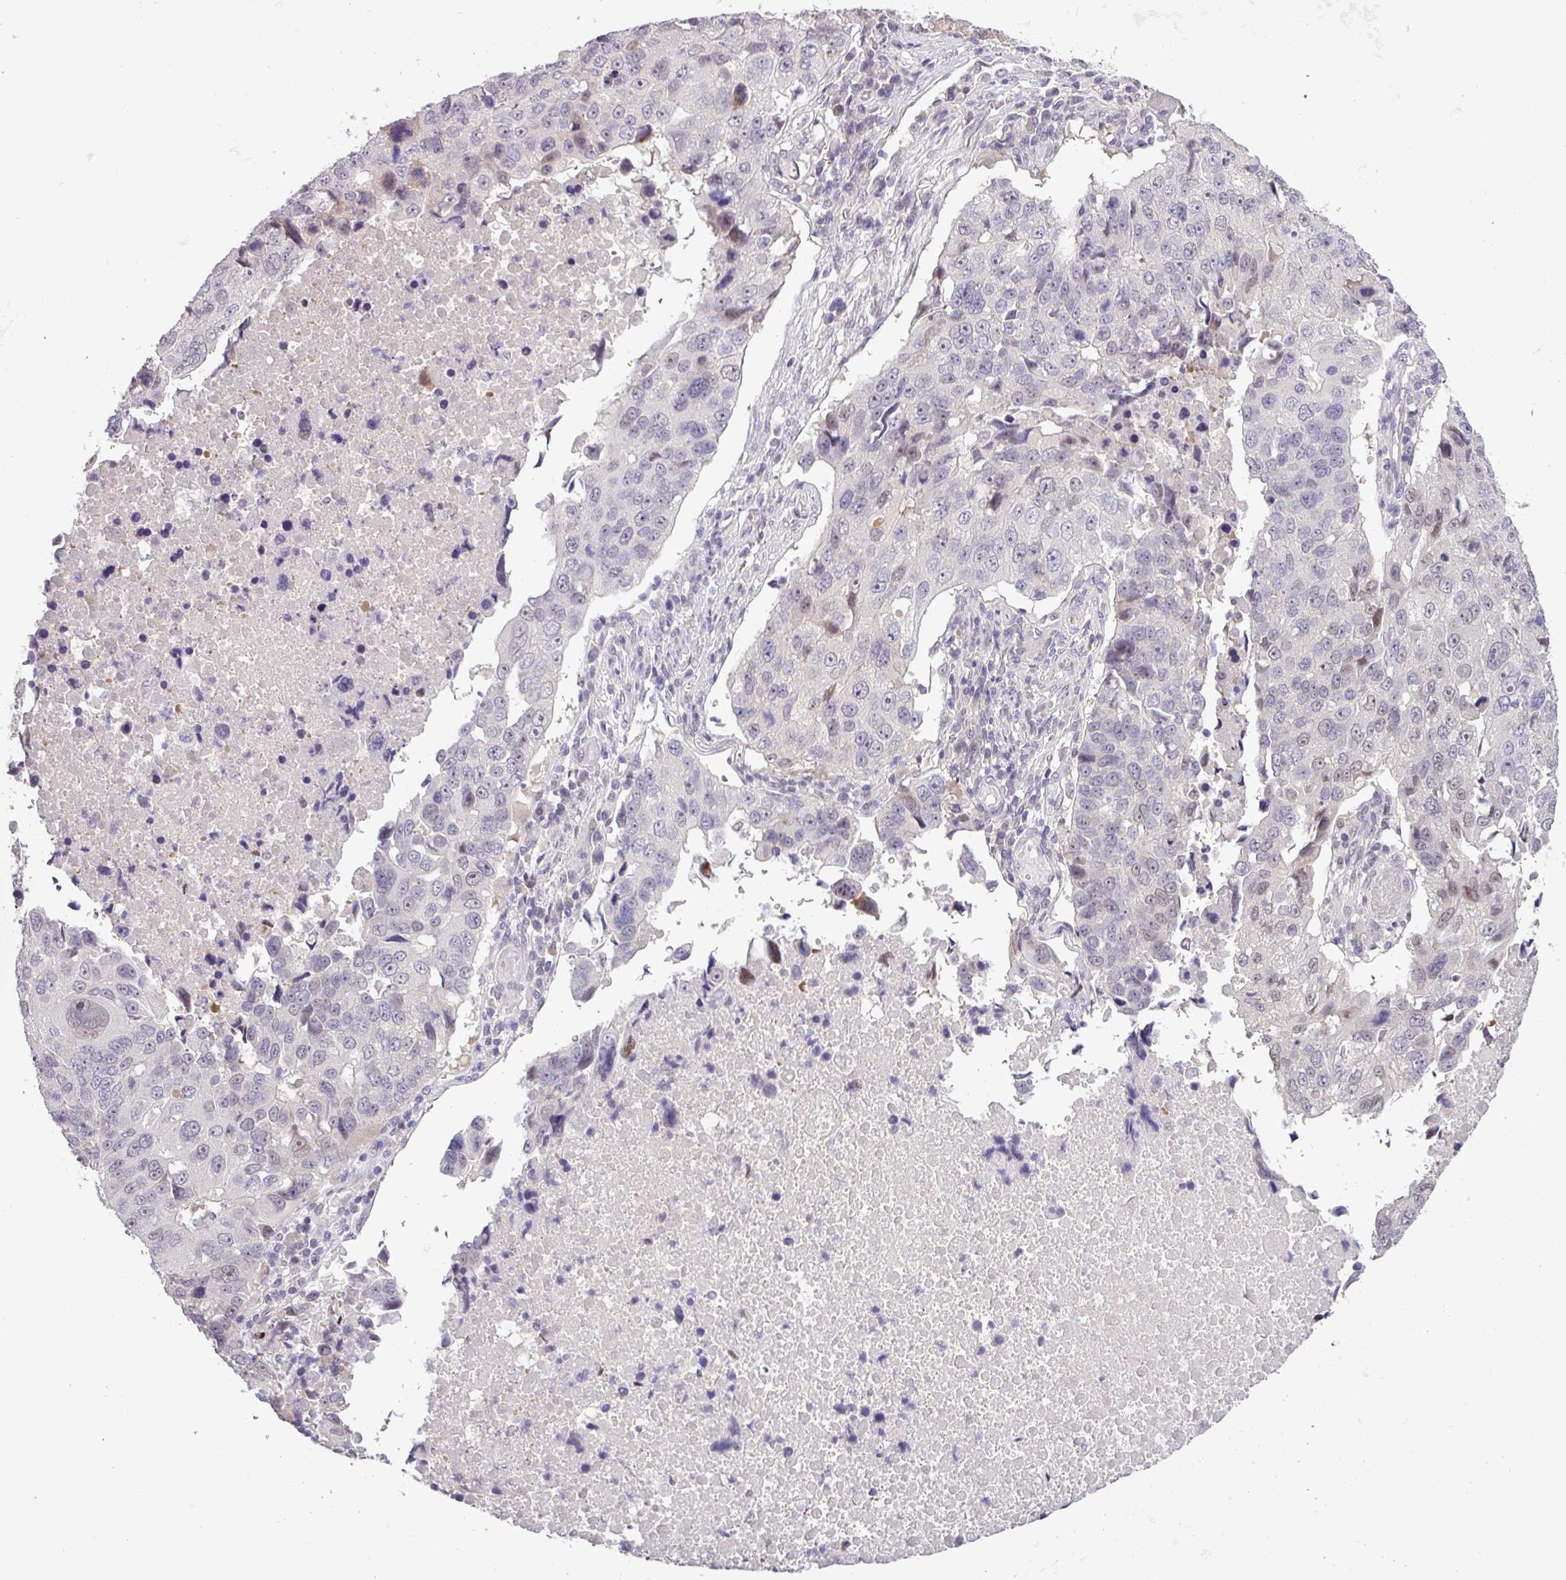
{"staining": {"intensity": "weak", "quantity": "<25%", "location": "nuclear"}, "tissue": "lung cancer", "cell_type": "Tumor cells", "image_type": "cancer", "snomed": [{"axis": "morphology", "description": "Squamous cell carcinoma, NOS"}, {"axis": "topography", "description": "Lung"}], "caption": "The image reveals no significant staining in tumor cells of lung squamous cell carcinoma. (DAB (3,3'-diaminobenzidine) immunohistochemistry visualized using brightfield microscopy, high magnification).", "gene": "RIPPLY1", "patient": {"sex": "female", "age": 66}}